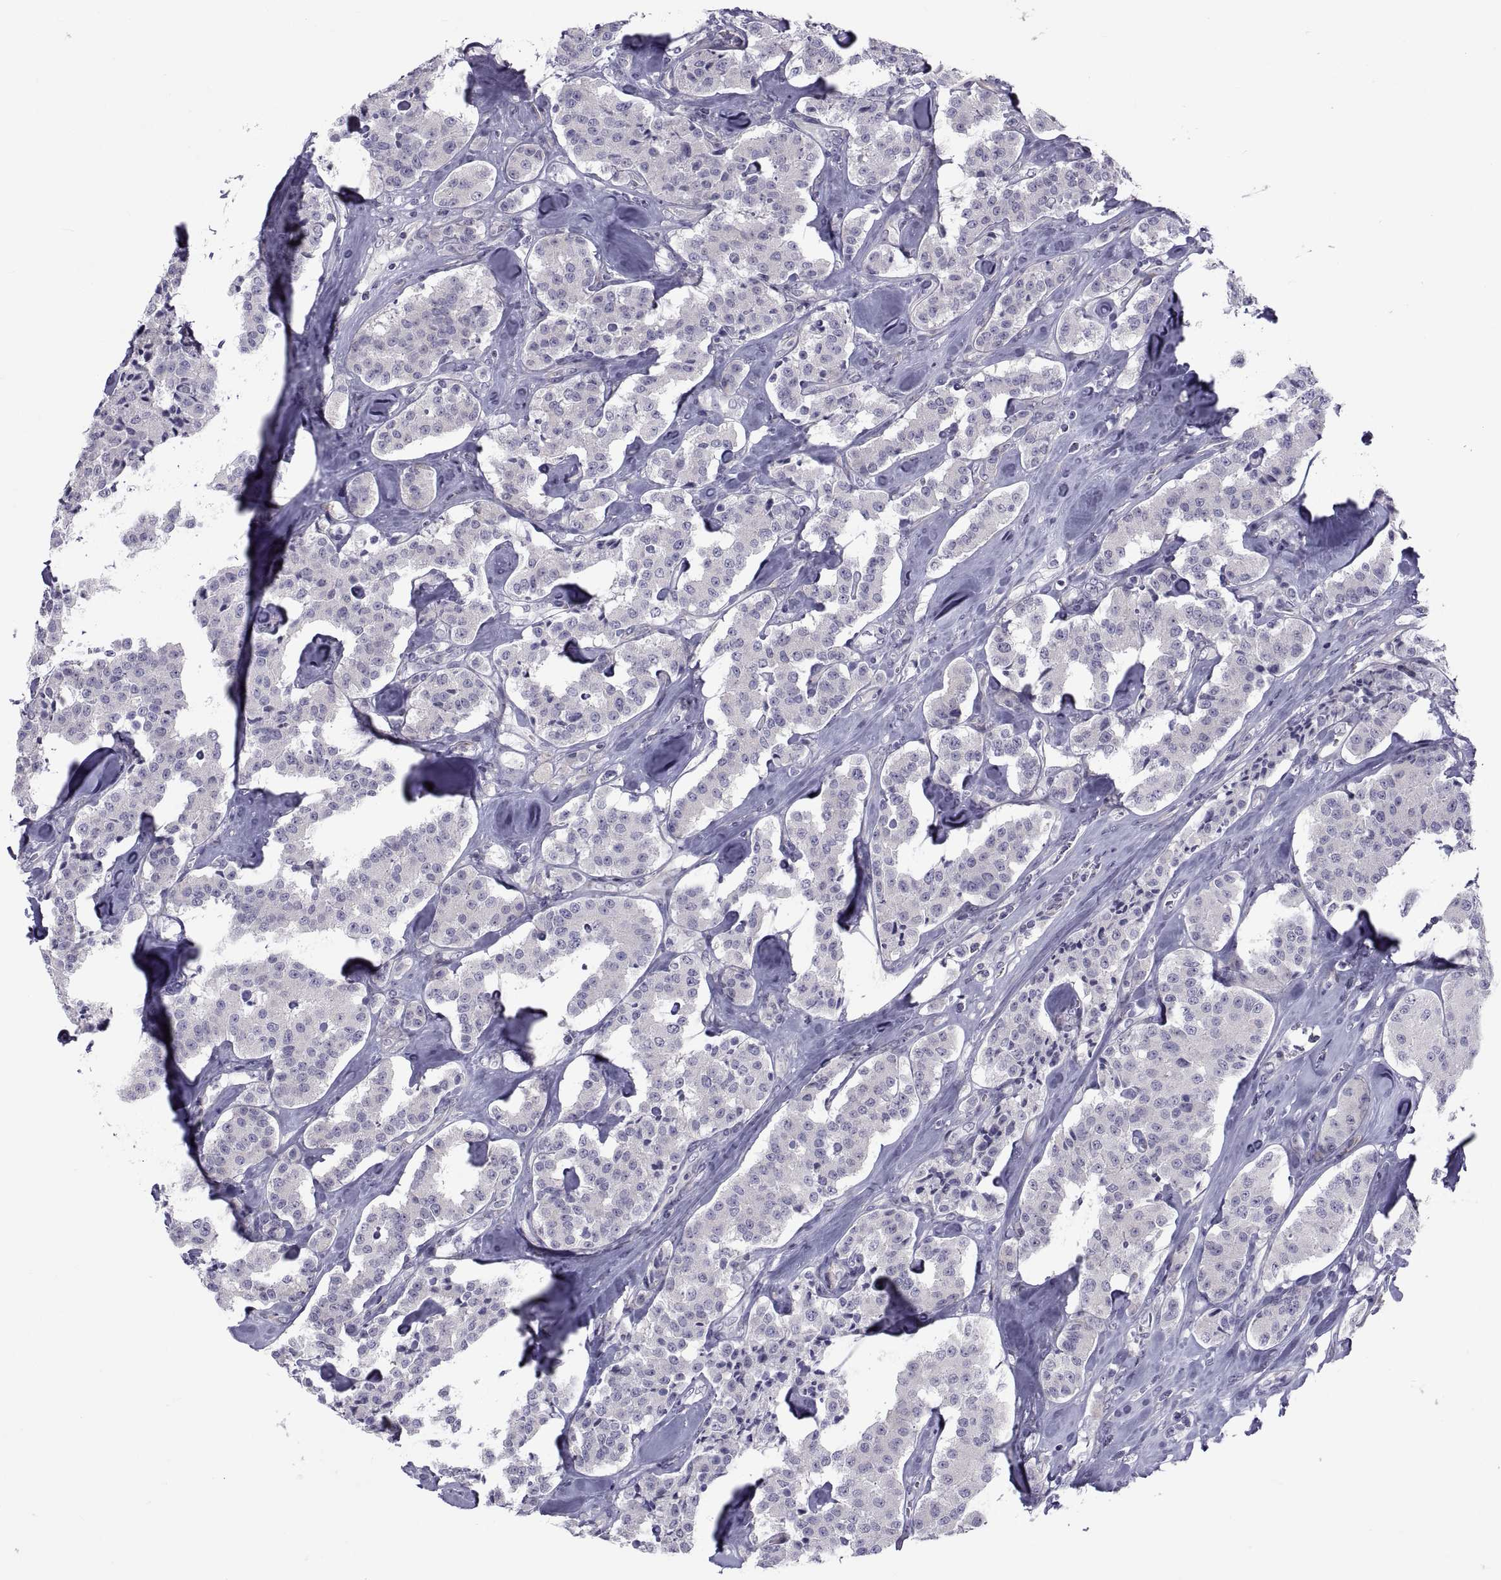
{"staining": {"intensity": "negative", "quantity": "none", "location": "none"}, "tissue": "carcinoid", "cell_type": "Tumor cells", "image_type": "cancer", "snomed": [{"axis": "morphology", "description": "Carcinoid, malignant, NOS"}, {"axis": "topography", "description": "Pancreas"}], "caption": "Immunohistochemical staining of human malignant carcinoid displays no significant positivity in tumor cells. Nuclei are stained in blue.", "gene": "TMEM158", "patient": {"sex": "male", "age": 41}}